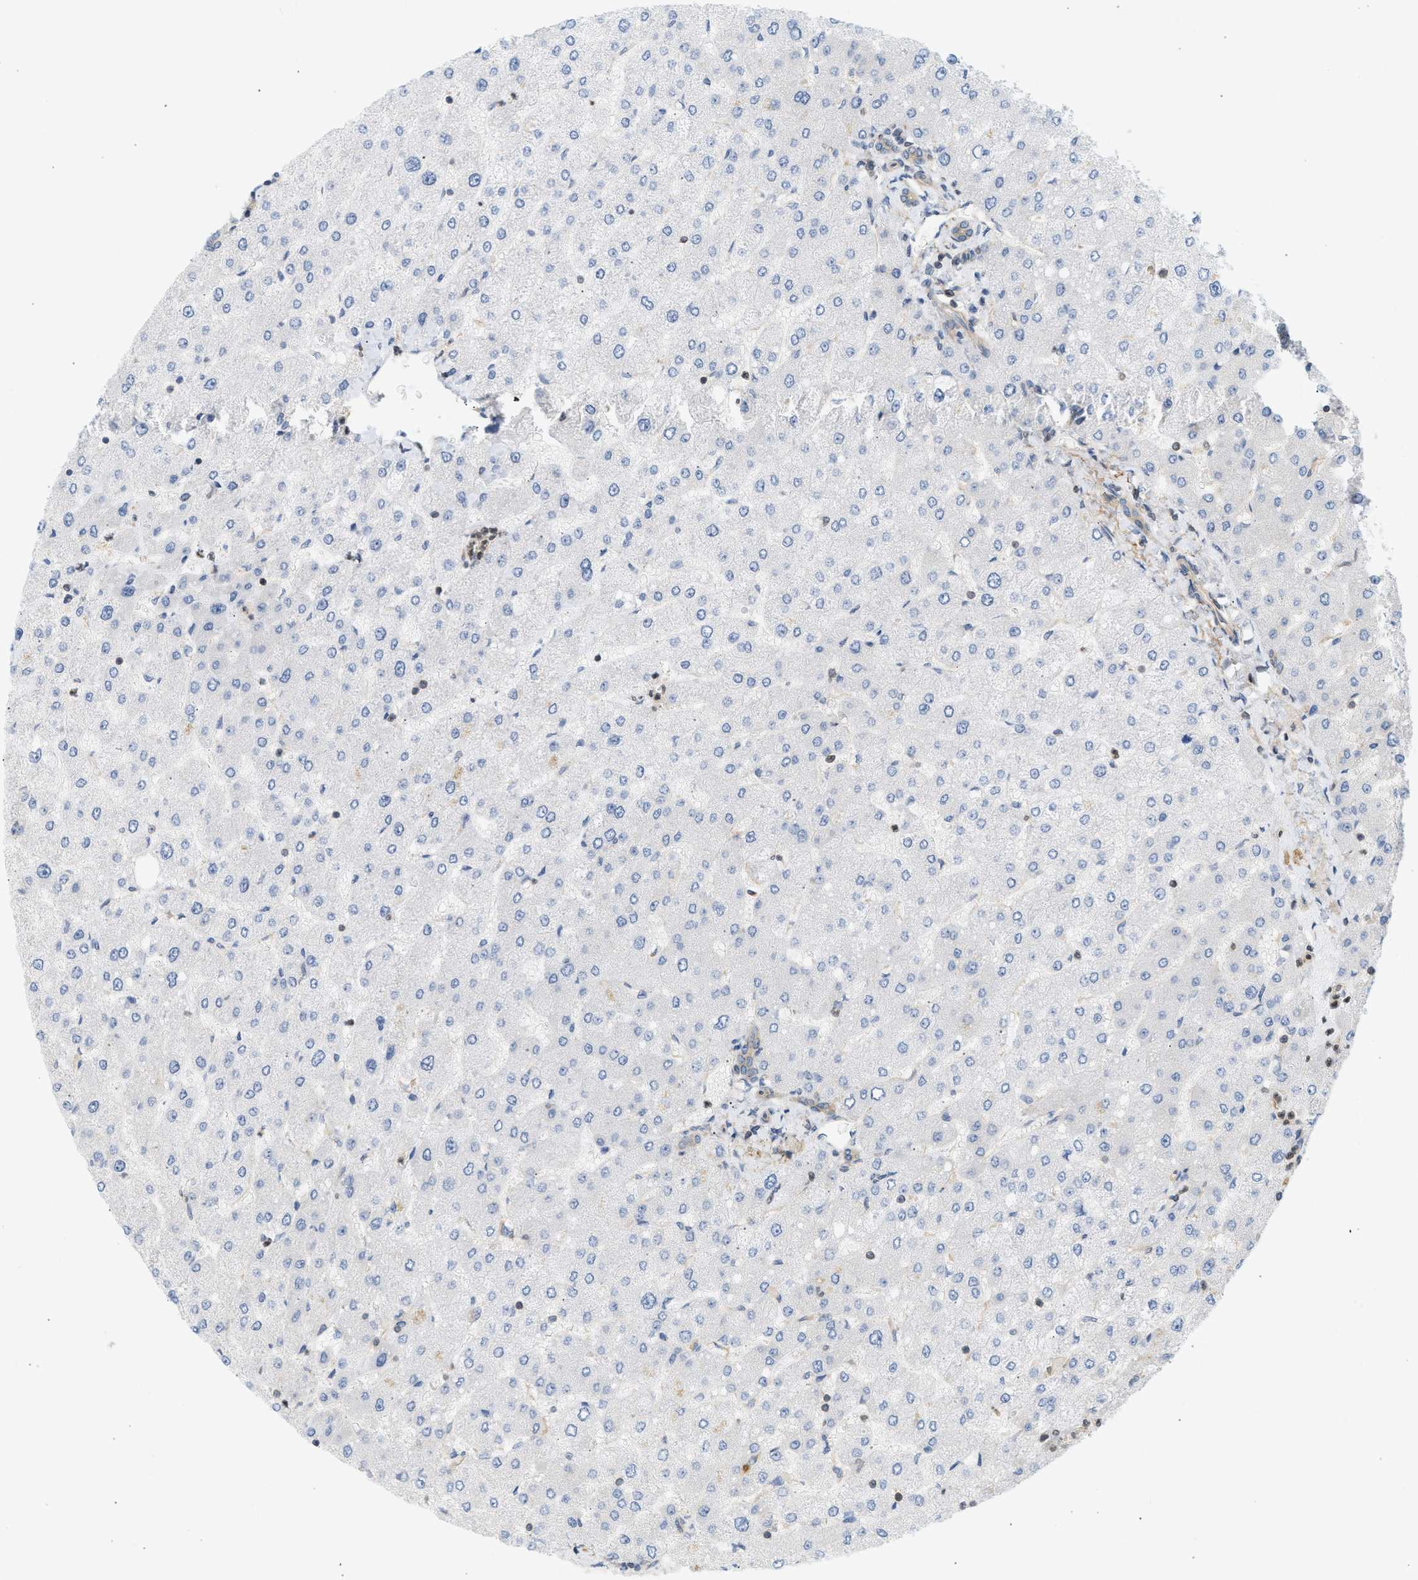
{"staining": {"intensity": "moderate", "quantity": ">75%", "location": "cytoplasmic/membranous"}, "tissue": "liver", "cell_type": "Cholangiocytes", "image_type": "normal", "snomed": [{"axis": "morphology", "description": "Normal tissue, NOS"}, {"axis": "topography", "description": "Liver"}], "caption": "Immunohistochemical staining of normal human liver displays medium levels of moderate cytoplasmic/membranous staining in approximately >75% of cholangiocytes.", "gene": "STRN", "patient": {"sex": "male", "age": 55}}